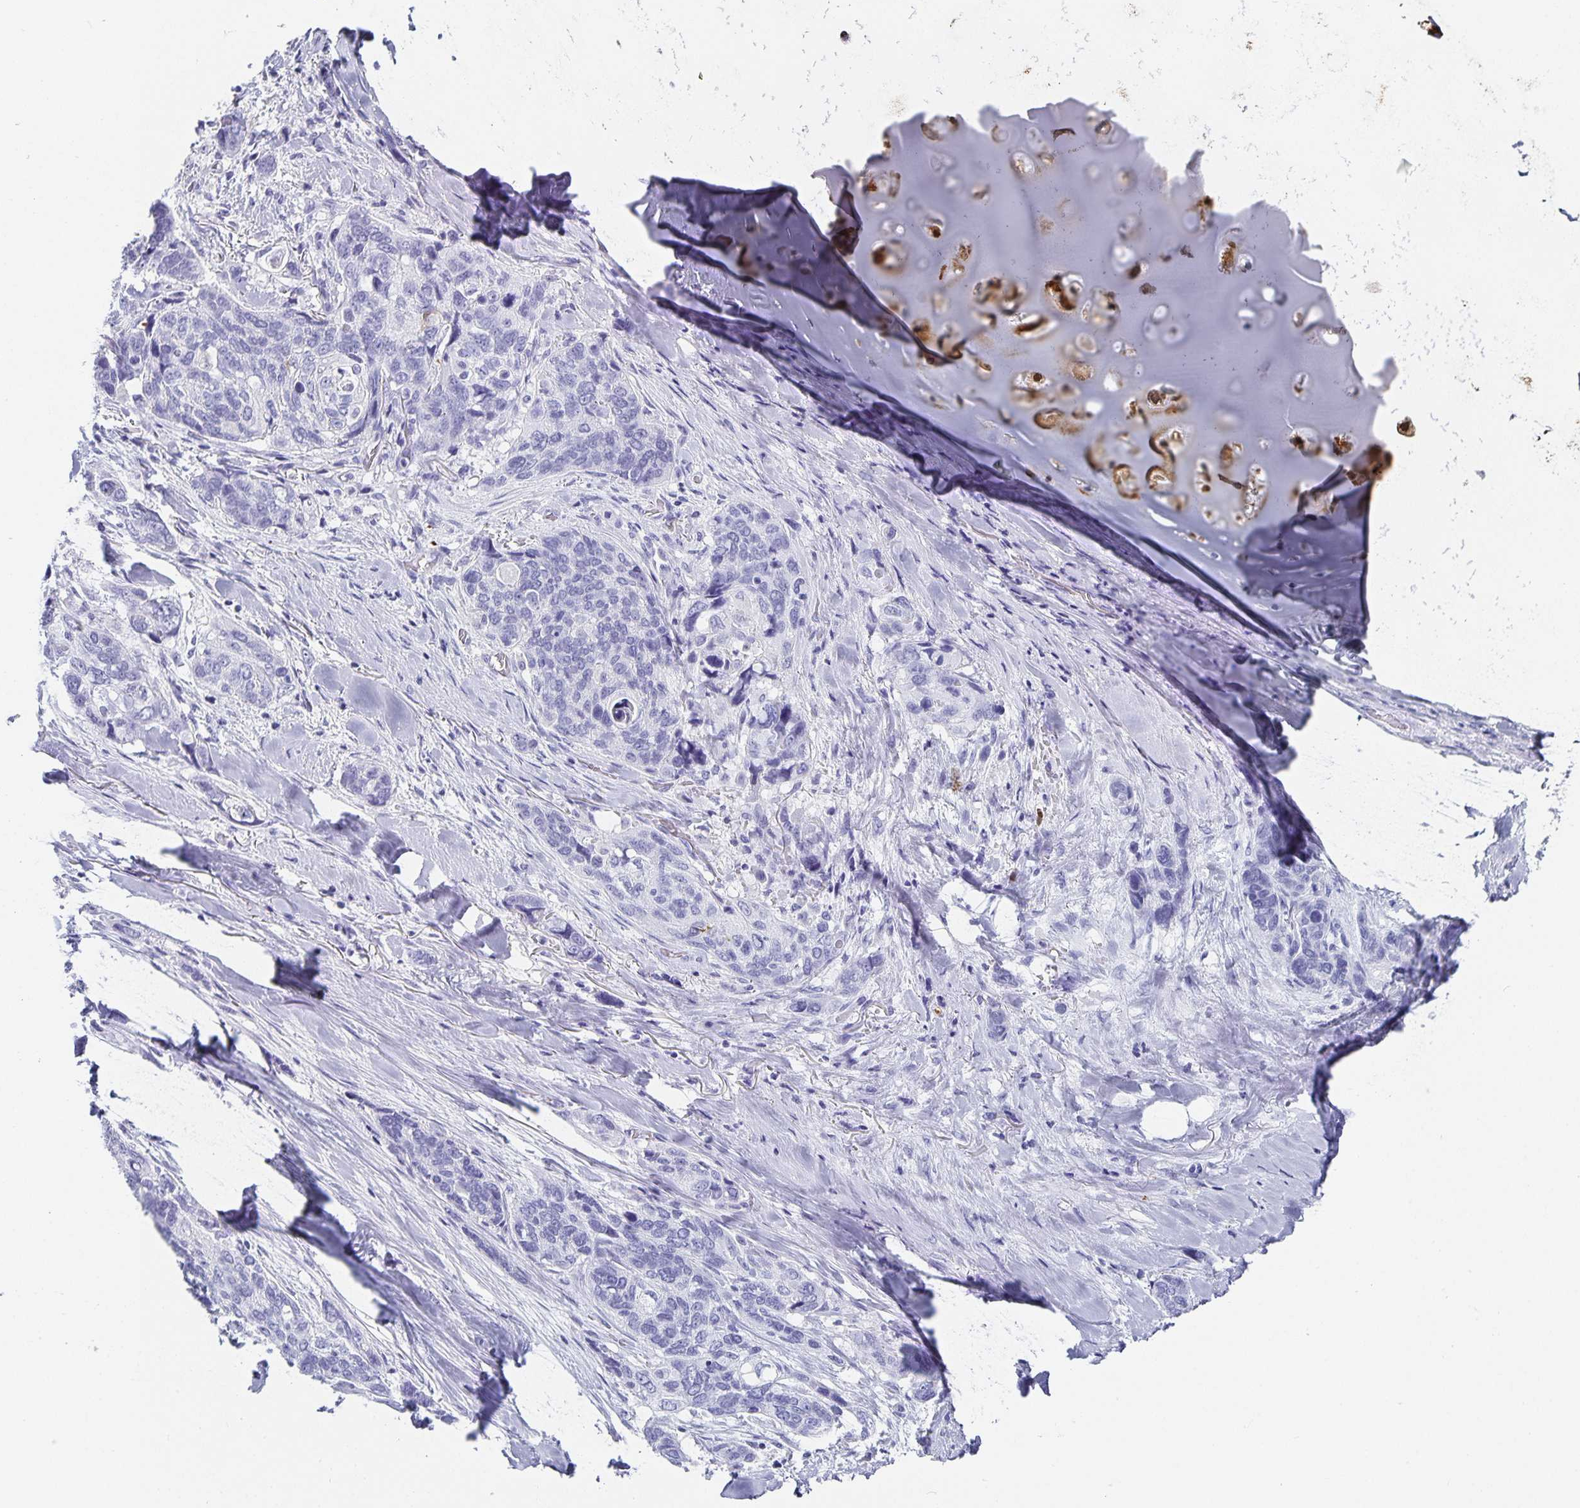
{"staining": {"intensity": "negative", "quantity": "none", "location": "none"}, "tissue": "lung cancer", "cell_type": "Tumor cells", "image_type": "cancer", "snomed": [{"axis": "morphology", "description": "Squamous cell carcinoma, NOS"}, {"axis": "morphology", "description": "Squamous cell carcinoma, metastatic, NOS"}, {"axis": "topography", "description": "Lymph node"}, {"axis": "topography", "description": "Lung"}], "caption": "Immunohistochemical staining of lung cancer (squamous cell carcinoma) displays no significant staining in tumor cells.", "gene": "CHGA", "patient": {"sex": "male", "age": 41}}